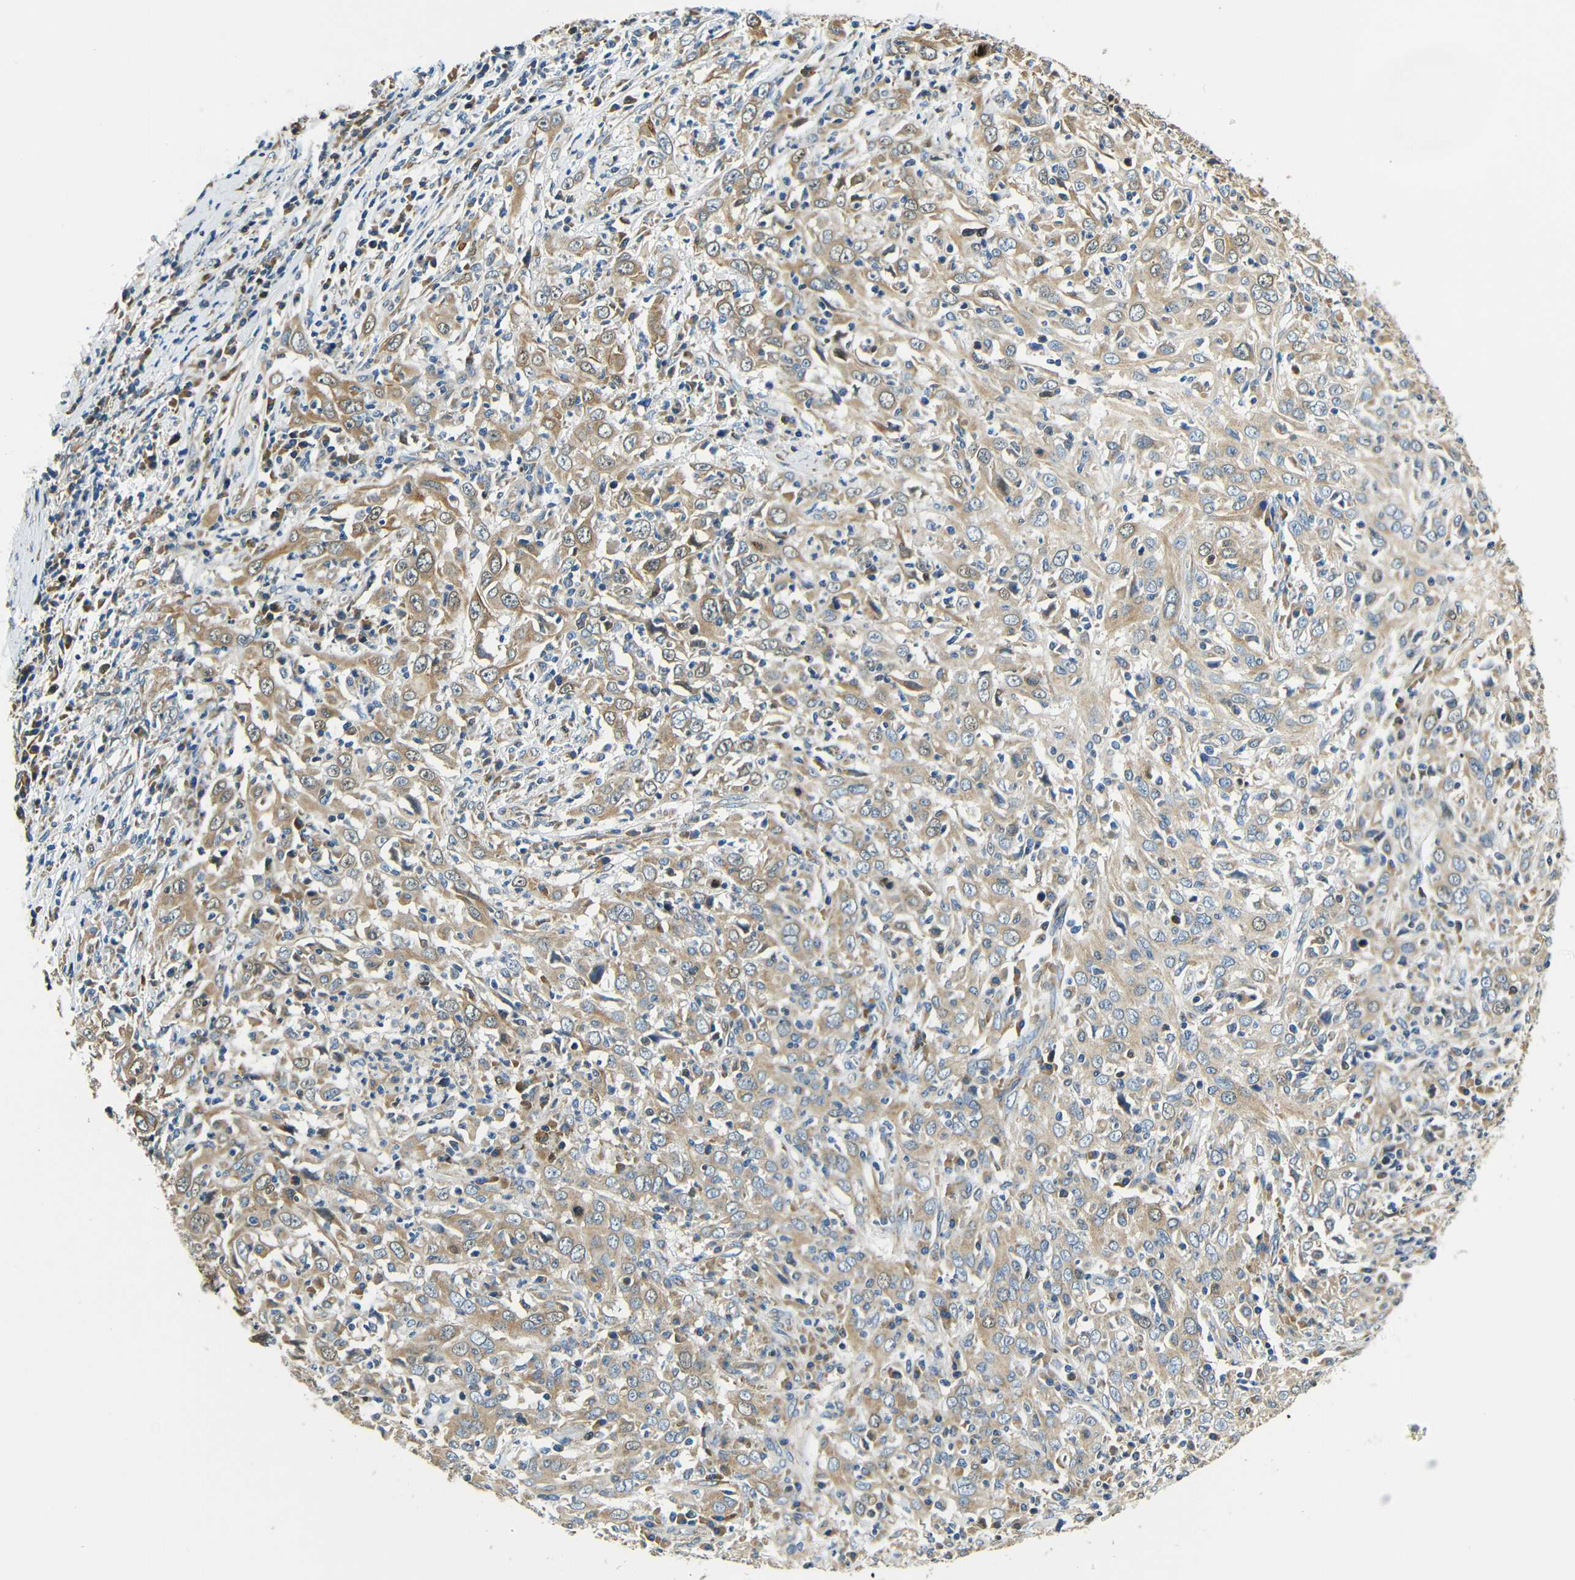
{"staining": {"intensity": "moderate", "quantity": "25%-75%", "location": "cytoplasmic/membranous"}, "tissue": "cervical cancer", "cell_type": "Tumor cells", "image_type": "cancer", "snomed": [{"axis": "morphology", "description": "Squamous cell carcinoma, NOS"}, {"axis": "topography", "description": "Cervix"}], "caption": "This micrograph exhibits immunohistochemistry (IHC) staining of human cervical squamous cell carcinoma, with medium moderate cytoplasmic/membranous staining in about 25%-75% of tumor cells.", "gene": "VAPB", "patient": {"sex": "female", "age": 46}}